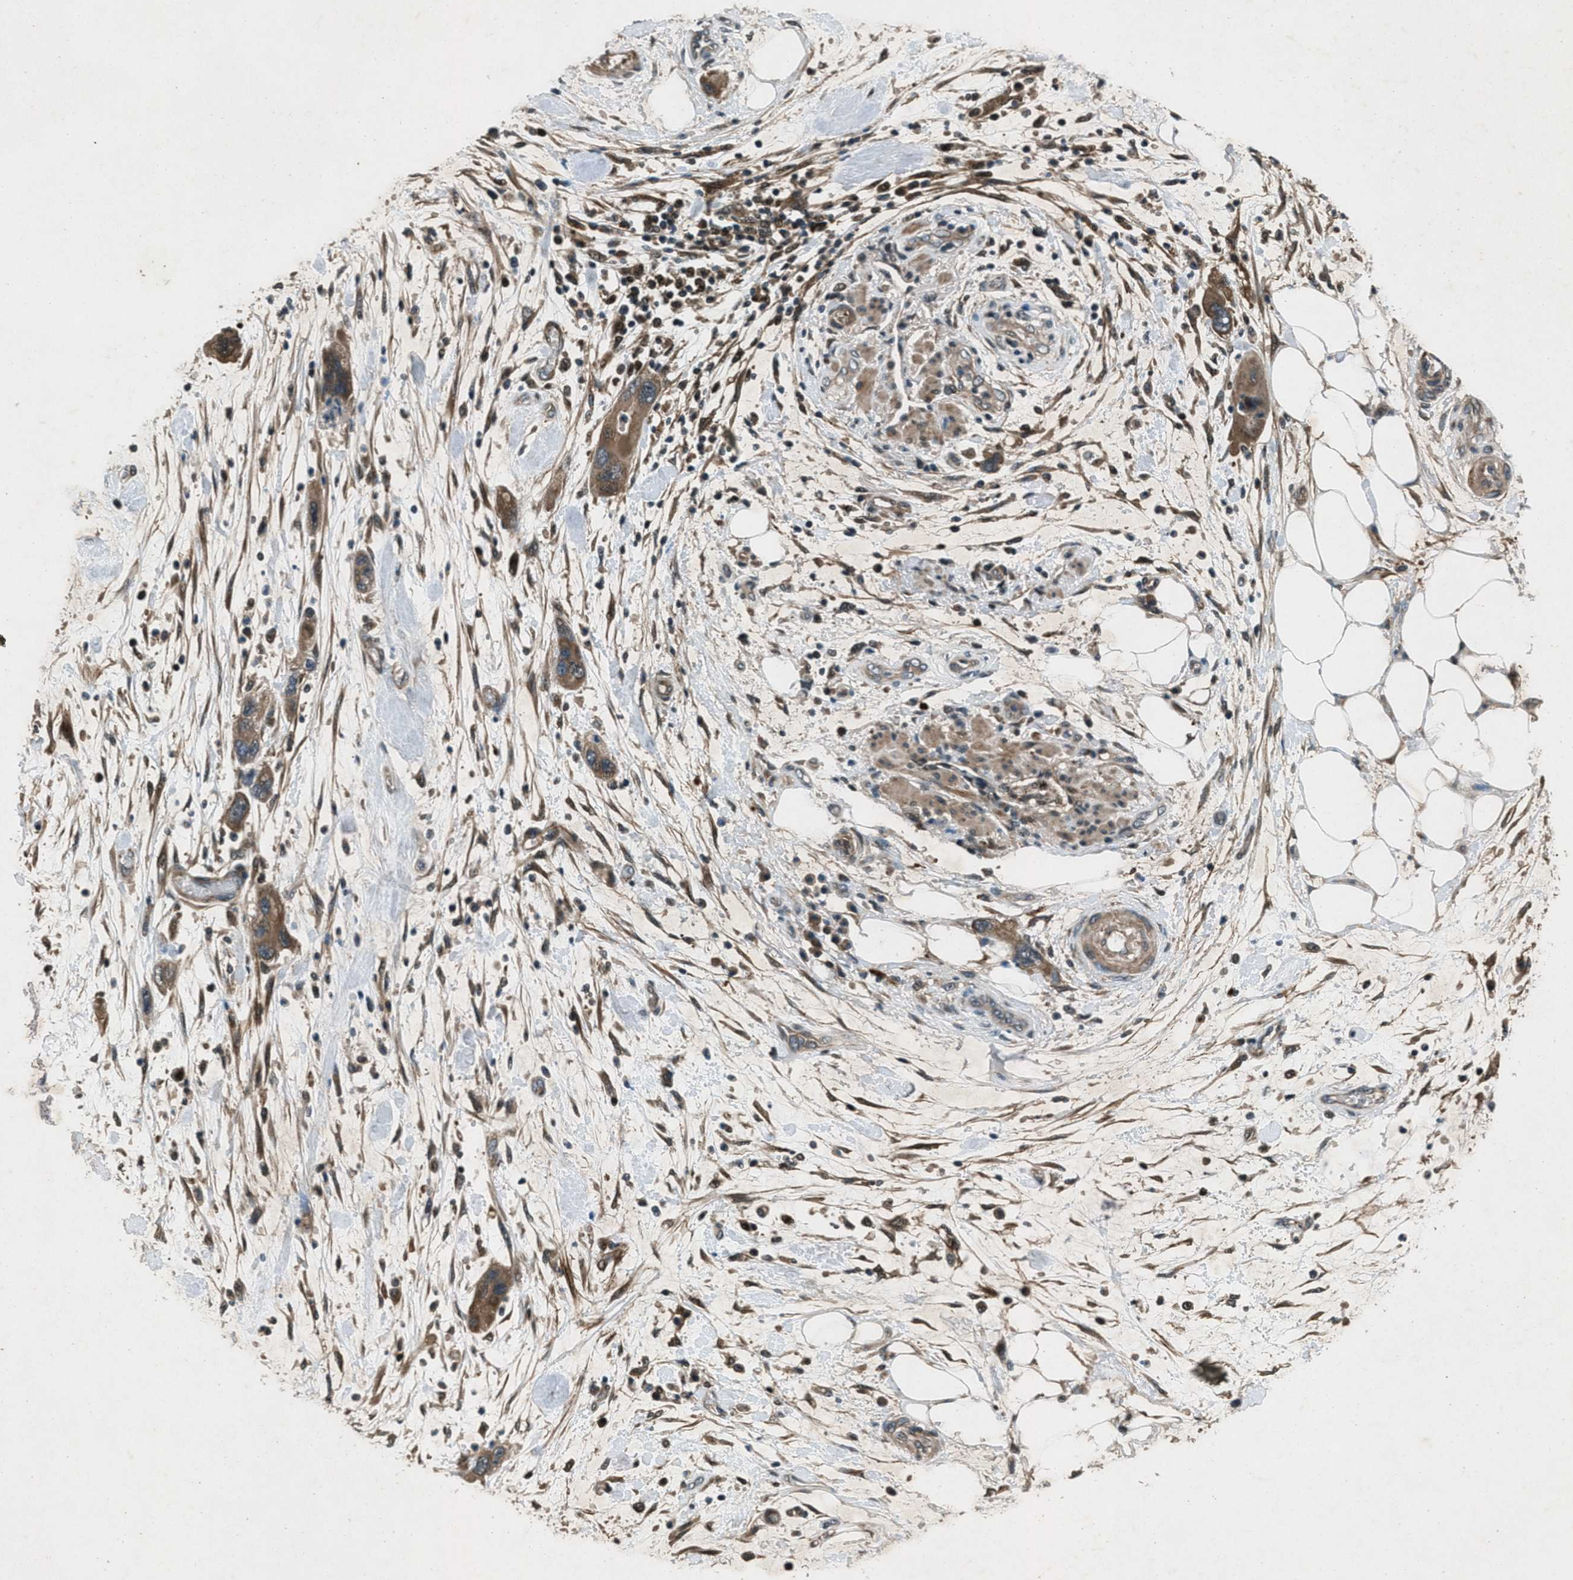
{"staining": {"intensity": "moderate", "quantity": ">75%", "location": "cytoplasmic/membranous"}, "tissue": "pancreatic cancer", "cell_type": "Tumor cells", "image_type": "cancer", "snomed": [{"axis": "morphology", "description": "Normal tissue, NOS"}, {"axis": "morphology", "description": "Adenocarcinoma, NOS"}, {"axis": "topography", "description": "Pancreas"}], "caption": "A photomicrograph of pancreatic cancer (adenocarcinoma) stained for a protein shows moderate cytoplasmic/membranous brown staining in tumor cells.", "gene": "EPSTI1", "patient": {"sex": "female", "age": 71}}